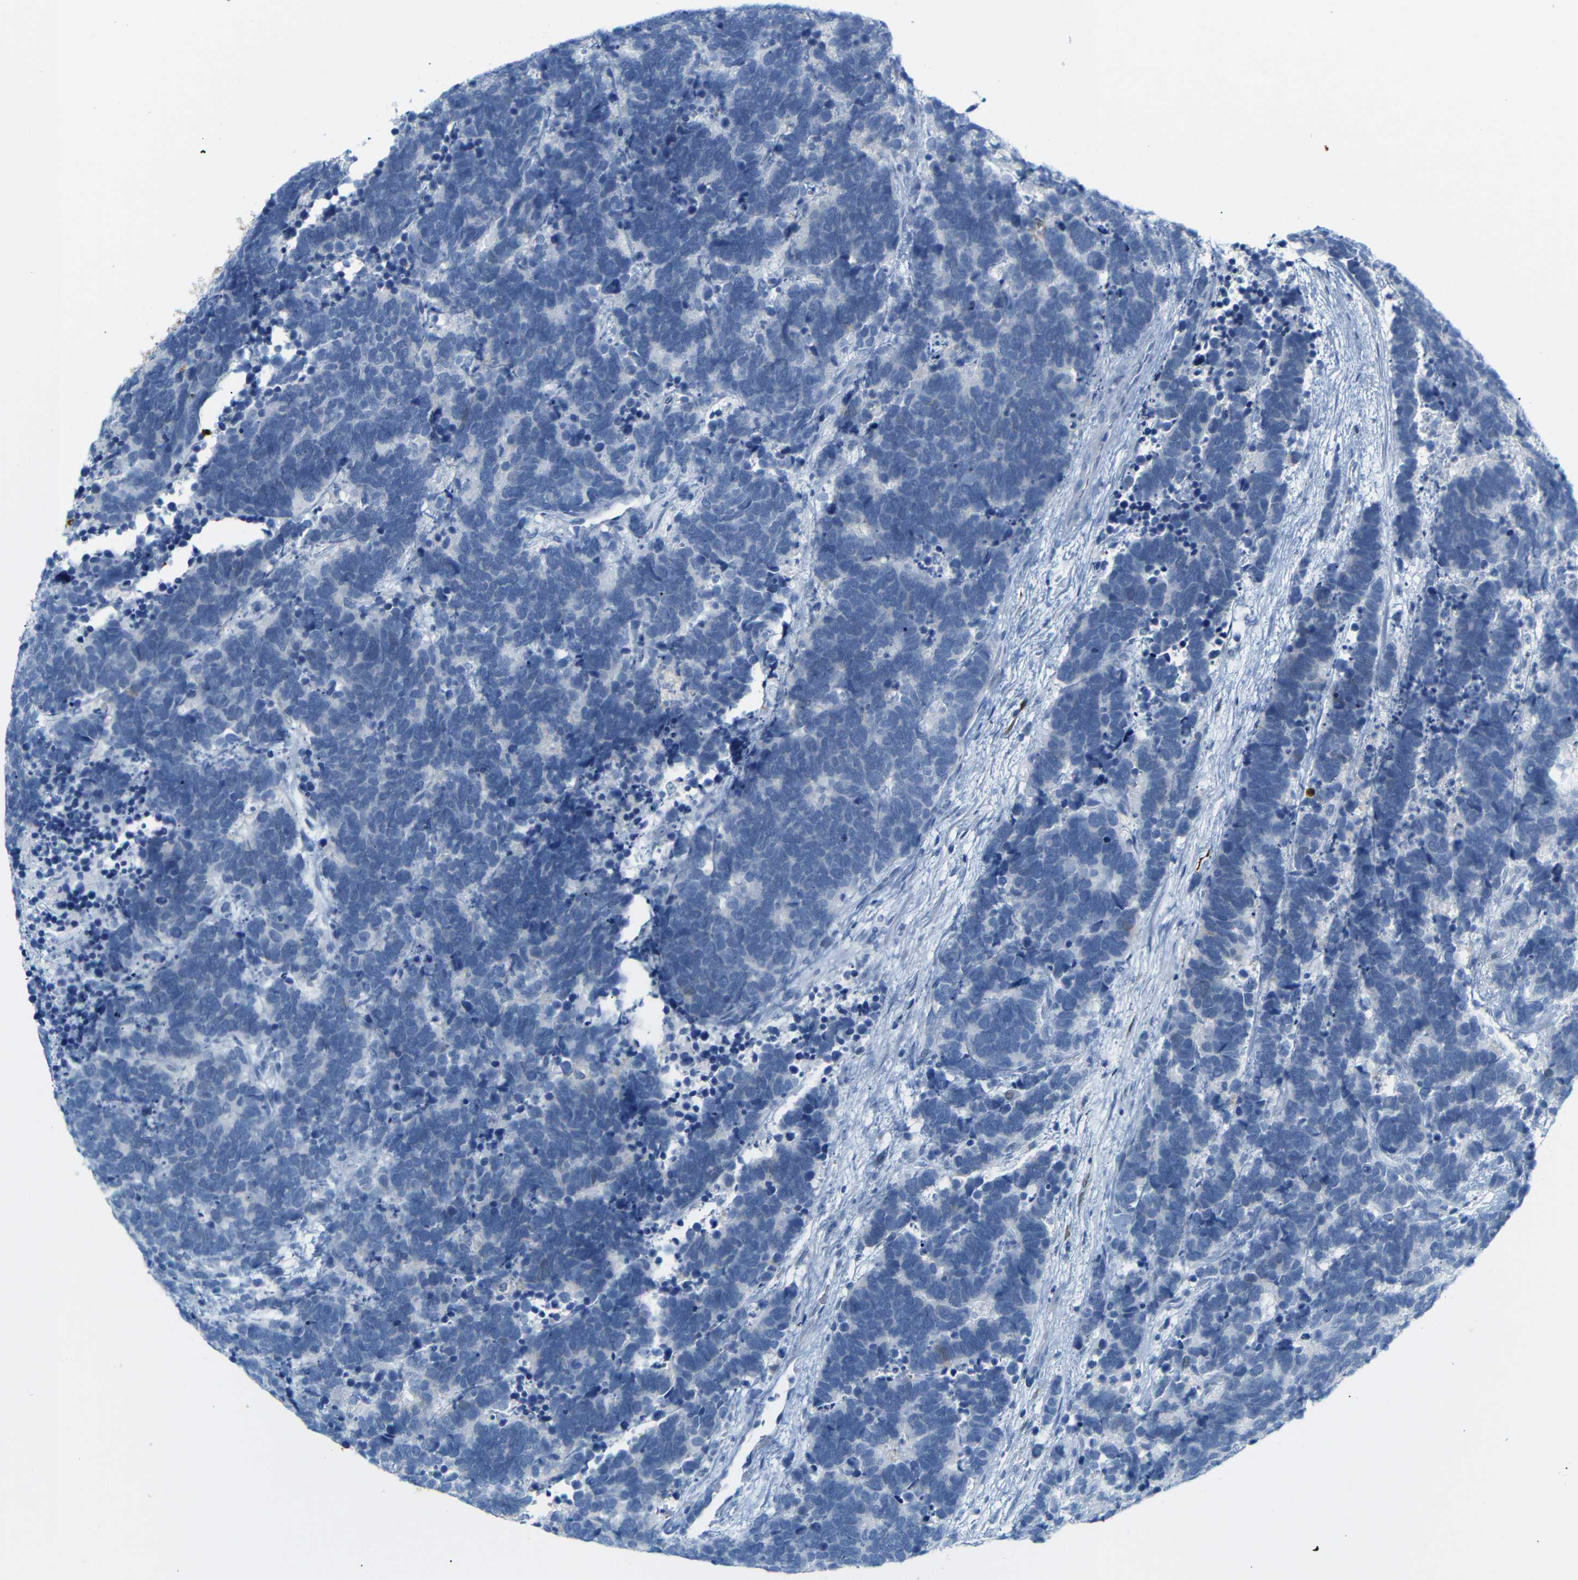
{"staining": {"intensity": "negative", "quantity": "none", "location": "none"}, "tissue": "carcinoid", "cell_type": "Tumor cells", "image_type": "cancer", "snomed": [{"axis": "morphology", "description": "Carcinoma, NOS"}, {"axis": "morphology", "description": "Carcinoid, malignant, NOS"}, {"axis": "topography", "description": "Urinary bladder"}], "caption": "Immunohistochemistry image of carcinoid stained for a protein (brown), which exhibits no expression in tumor cells.", "gene": "MT1A", "patient": {"sex": "male", "age": 57}}